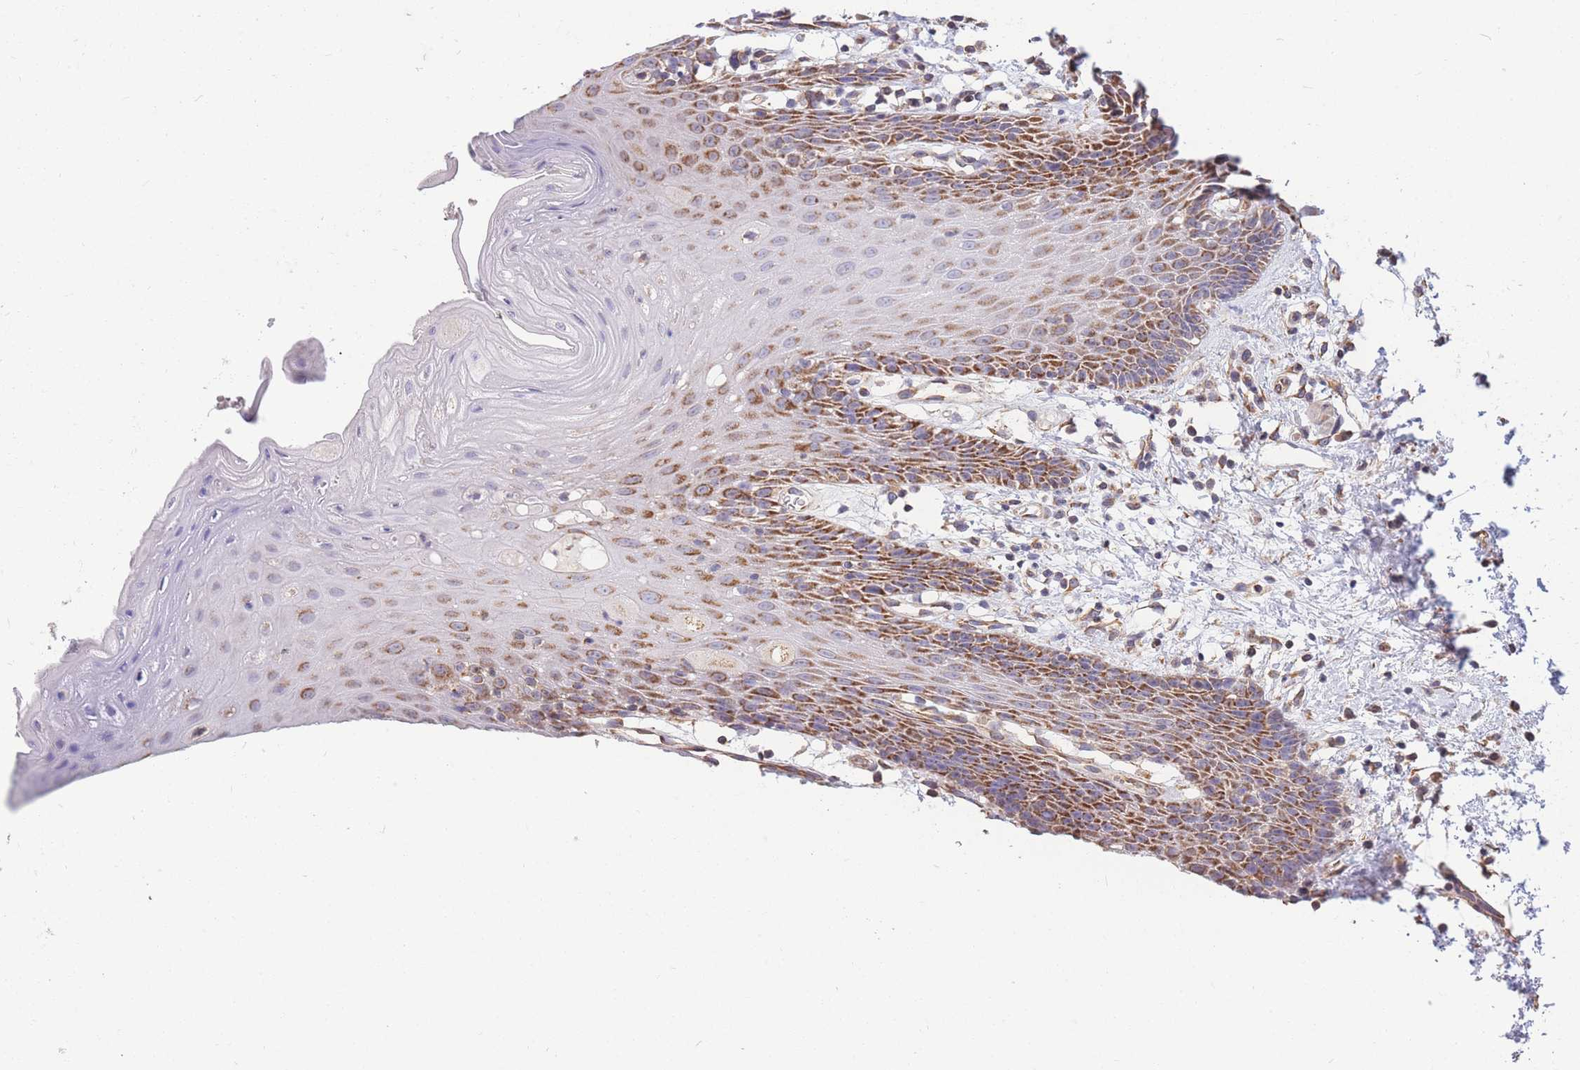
{"staining": {"intensity": "strong", "quantity": "25%-75%", "location": "cytoplasmic/membranous"}, "tissue": "oral mucosa", "cell_type": "Squamous epithelial cells", "image_type": "normal", "snomed": [{"axis": "morphology", "description": "Normal tissue, NOS"}, {"axis": "topography", "description": "Oral tissue"}, {"axis": "topography", "description": "Tounge, NOS"}], "caption": "Protein expression analysis of normal human oral mucosa reveals strong cytoplasmic/membranous staining in approximately 25%-75% of squamous epithelial cells.", "gene": "MRPS9", "patient": {"sex": "female", "age": 59}}